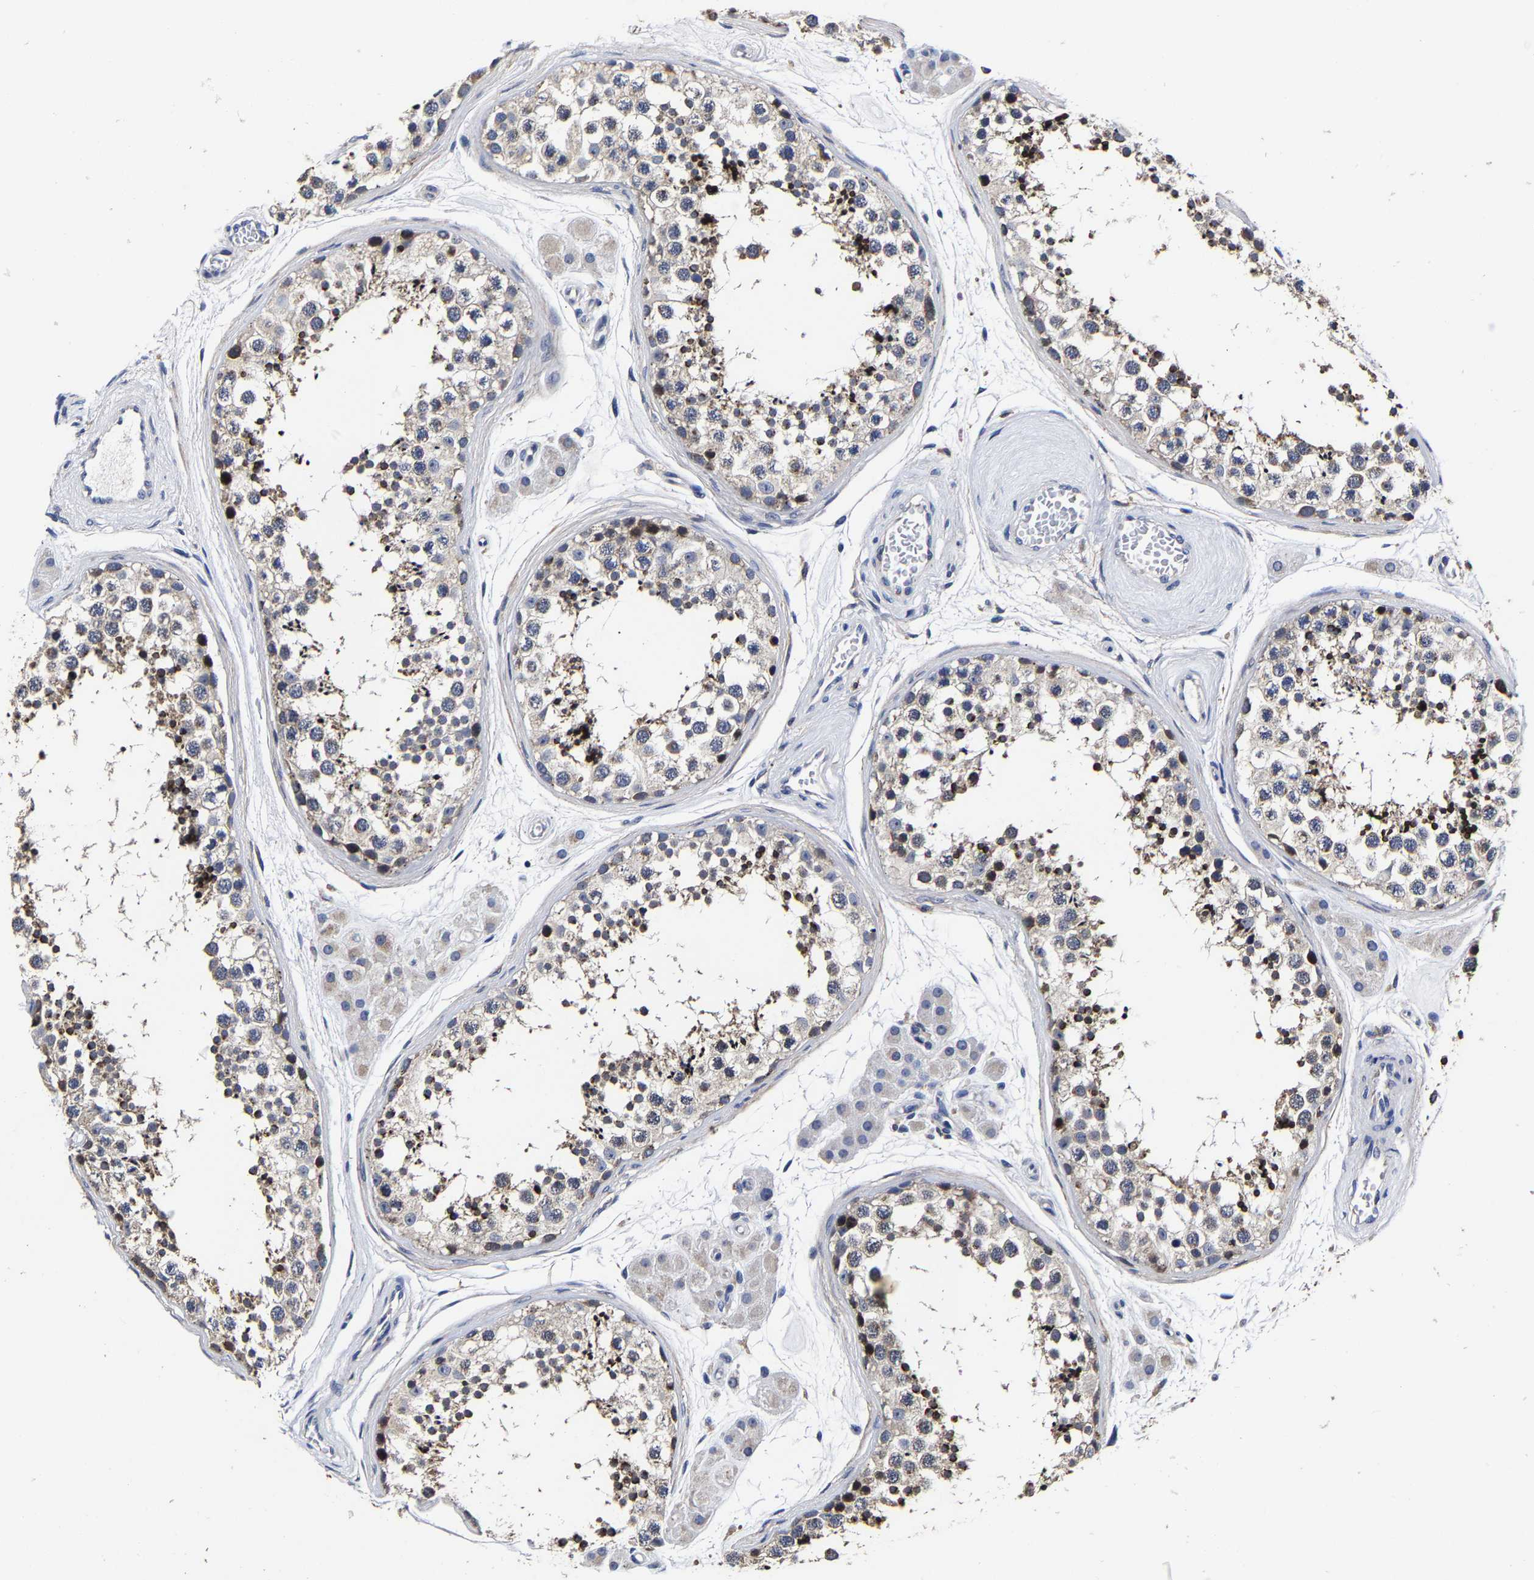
{"staining": {"intensity": "strong", "quantity": "<25%", "location": "cytoplasmic/membranous"}, "tissue": "testis", "cell_type": "Cells in seminiferous ducts", "image_type": "normal", "snomed": [{"axis": "morphology", "description": "Normal tissue, NOS"}, {"axis": "topography", "description": "Testis"}], "caption": "Strong cytoplasmic/membranous expression is identified in about <25% of cells in seminiferous ducts in unremarkable testis. The protein is stained brown, and the nuclei are stained in blue (DAB (3,3'-diaminobenzidine) IHC with brightfield microscopy, high magnification).", "gene": "AASS", "patient": {"sex": "male", "age": 56}}